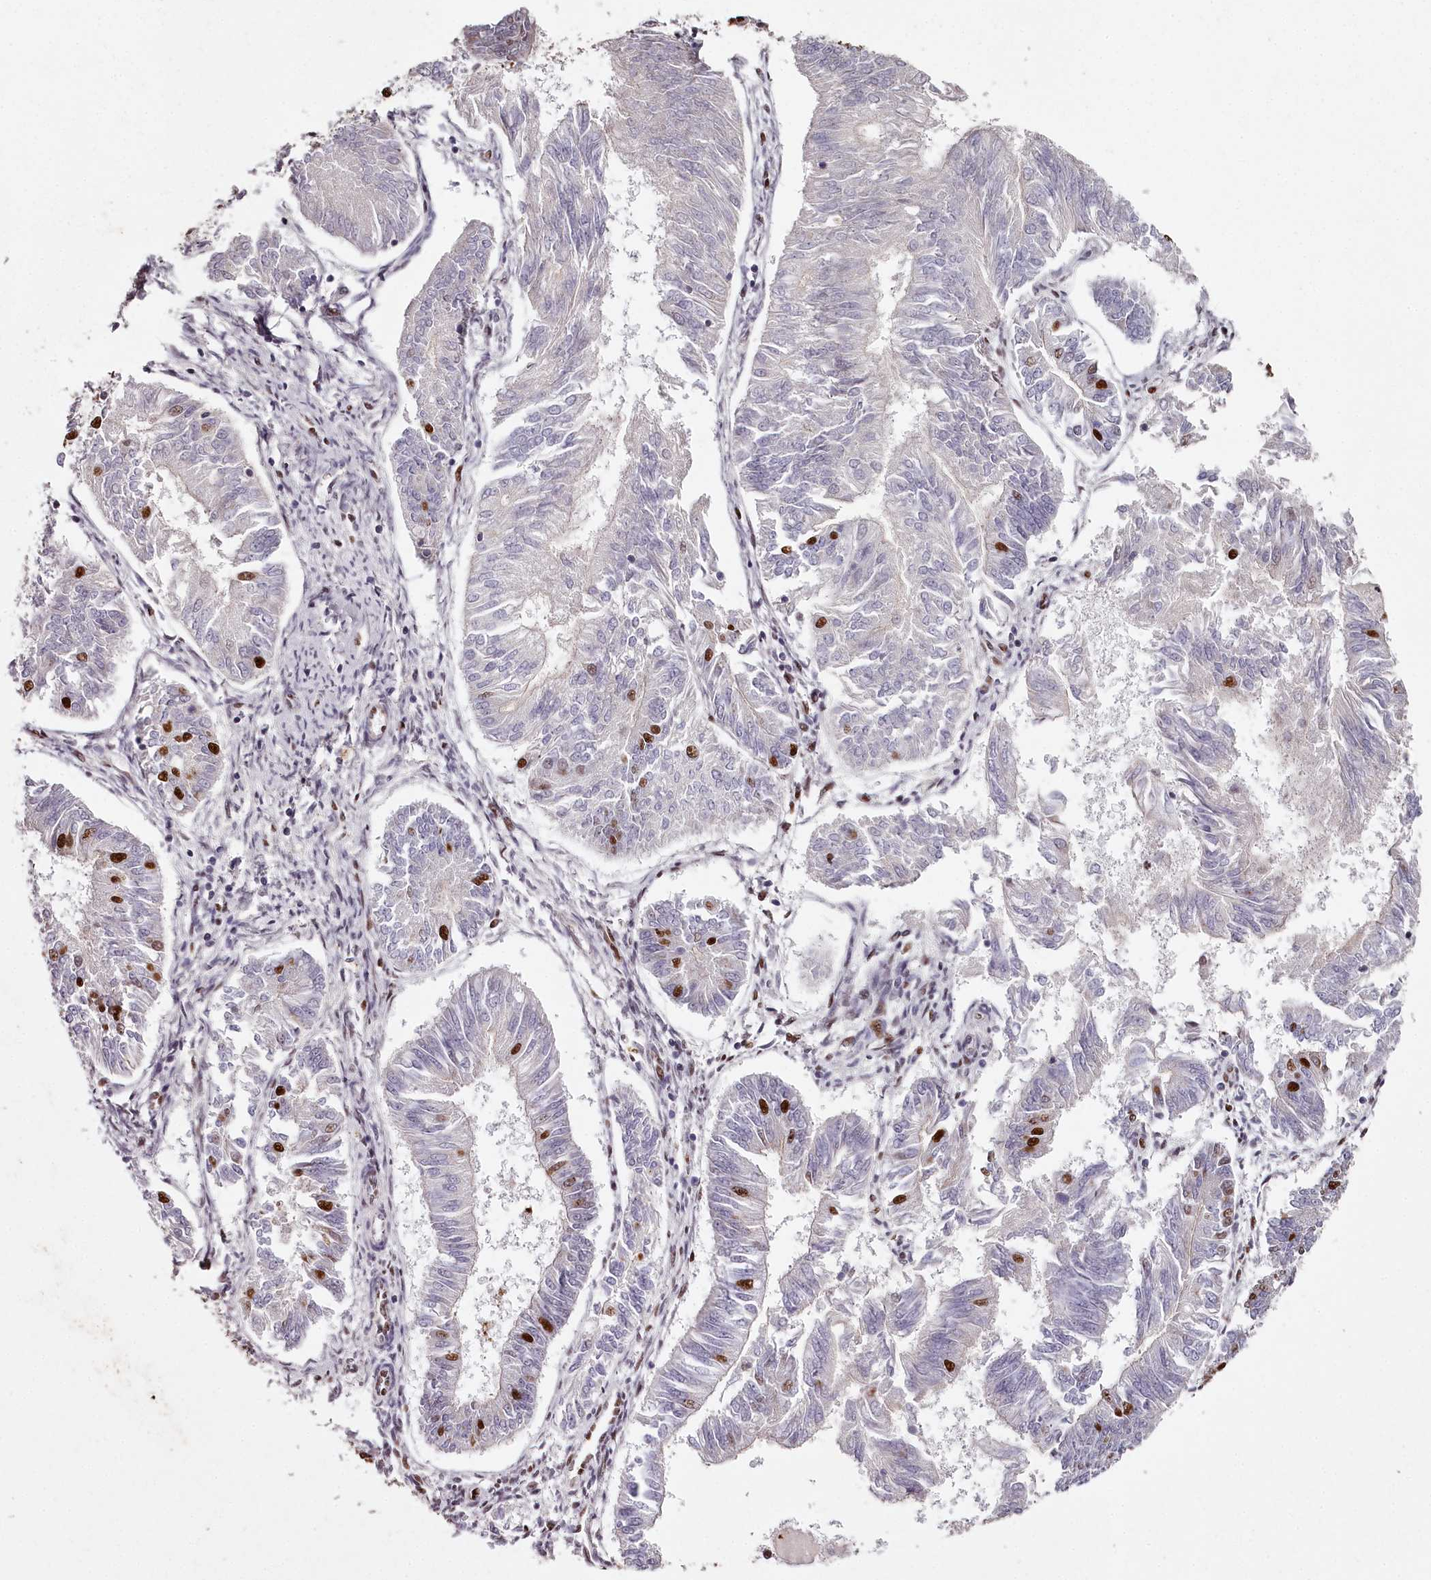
{"staining": {"intensity": "strong", "quantity": "<25%", "location": "nuclear"}, "tissue": "endometrial cancer", "cell_type": "Tumor cells", "image_type": "cancer", "snomed": [{"axis": "morphology", "description": "Adenocarcinoma, NOS"}, {"axis": "topography", "description": "Endometrium"}], "caption": "Strong nuclear expression for a protein is appreciated in approximately <25% of tumor cells of adenocarcinoma (endometrial) using IHC.", "gene": "PSPC1", "patient": {"sex": "female", "age": 58}}